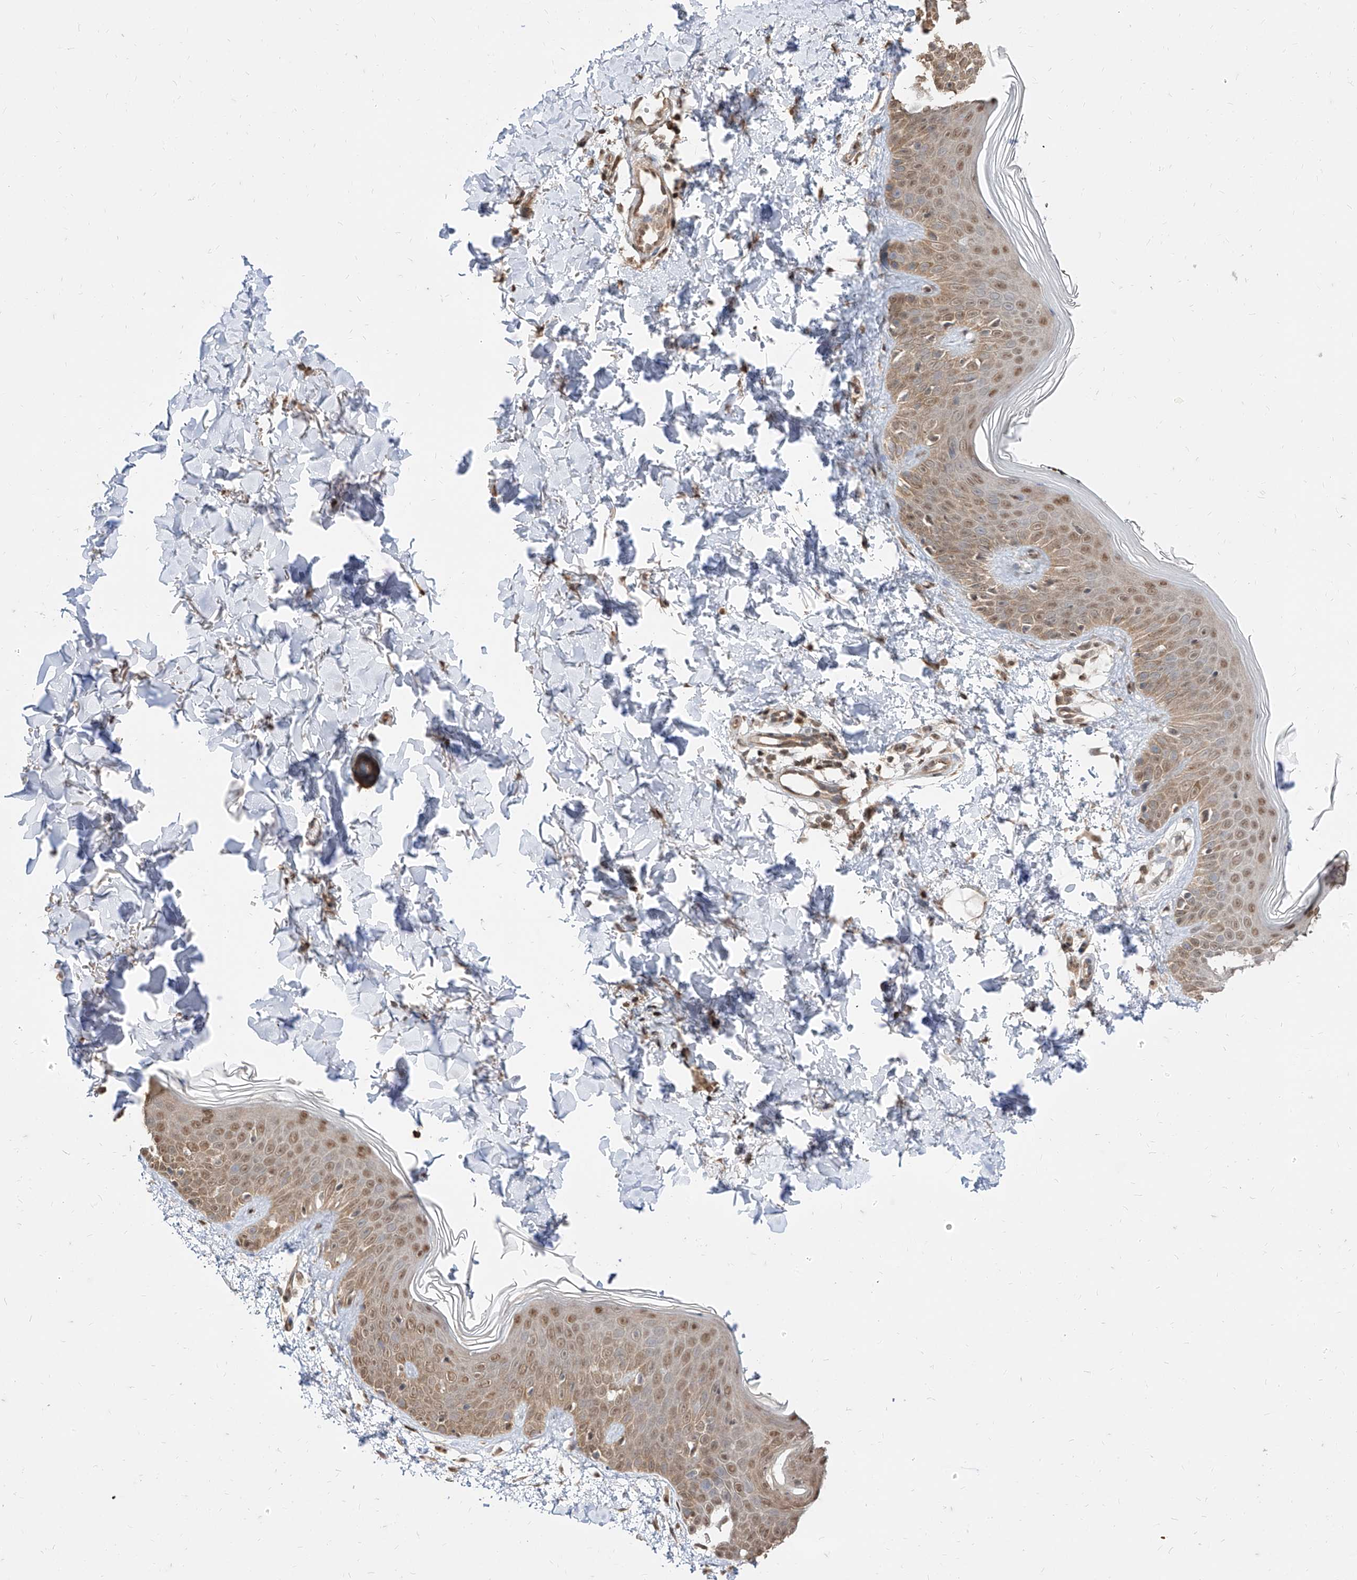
{"staining": {"intensity": "moderate", "quantity": "25%-75%", "location": "cytoplasmic/membranous"}, "tissue": "skin", "cell_type": "Fibroblasts", "image_type": "normal", "snomed": [{"axis": "morphology", "description": "Normal tissue, NOS"}, {"axis": "topography", "description": "Skin"}], "caption": "Fibroblasts demonstrate medium levels of moderate cytoplasmic/membranous positivity in approximately 25%-75% of cells in benign human skin. The staining was performed using DAB to visualize the protein expression in brown, while the nuclei were stained in blue with hematoxylin (Magnification: 20x).", "gene": "C8orf82", "patient": {"sex": "male", "age": 37}}